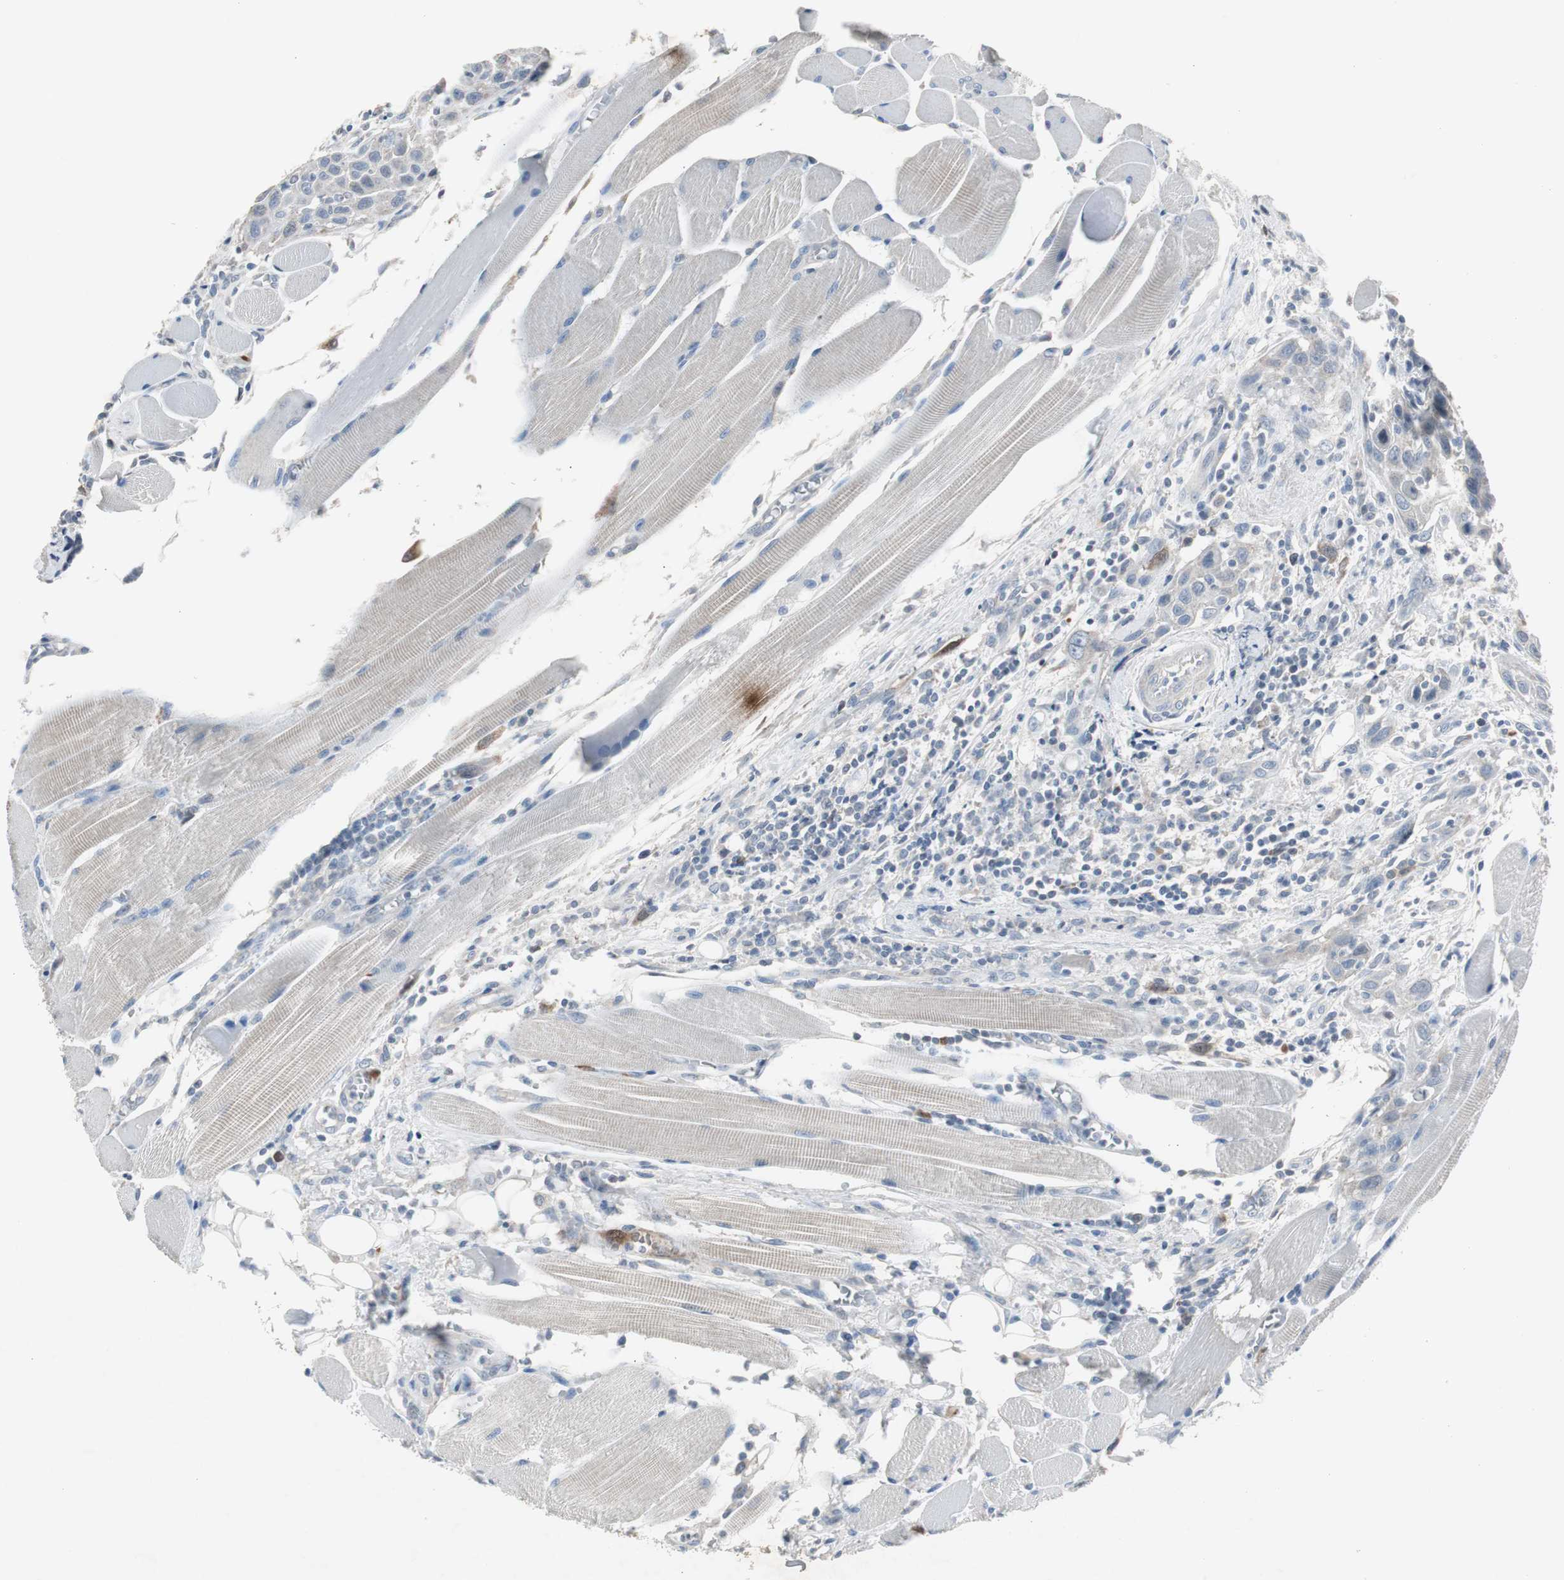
{"staining": {"intensity": "weak", "quantity": "<25%", "location": "cytoplasmic/membranous"}, "tissue": "head and neck cancer", "cell_type": "Tumor cells", "image_type": "cancer", "snomed": [{"axis": "morphology", "description": "Squamous cell carcinoma, NOS"}, {"axis": "topography", "description": "Oral tissue"}, {"axis": "topography", "description": "Head-Neck"}], "caption": "High power microscopy histopathology image of an immunohistochemistry (IHC) image of head and neck cancer, revealing no significant positivity in tumor cells.", "gene": "TK1", "patient": {"sex": "female", "age": 50}}